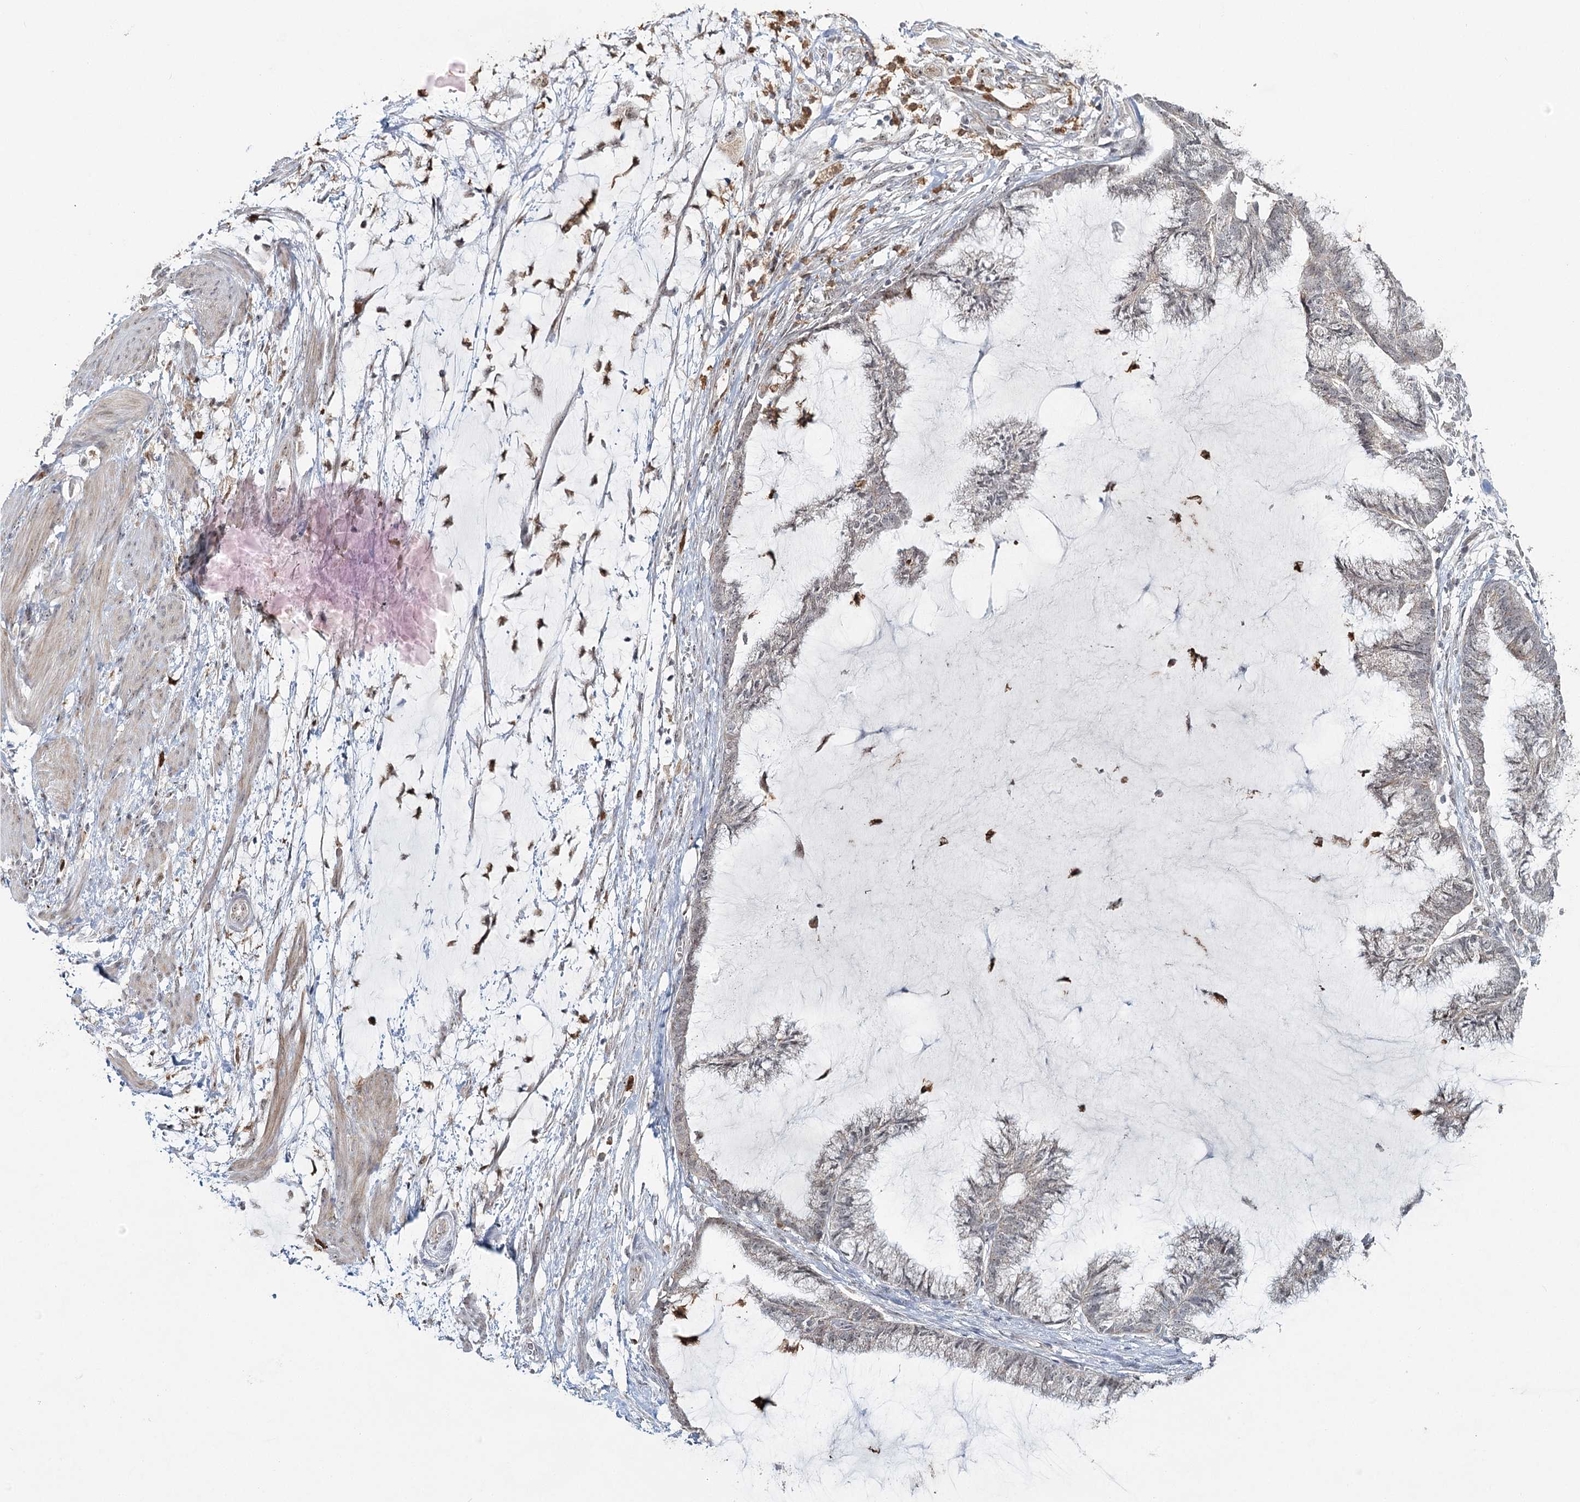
{"staining": {"intensity": "weak", "quantity": "<25%", "location": "nuclear"}, "tissue": "endometrial cancer", "cell_type": "Tumor cells", "image_type": "cancer", "snomed": [{"axis": "morphology", "description": "Adenocarcinoma, NOS"}, {"axis": "topography", "description": "Endometrium"}], "caption": "Tumor cells show no significant protein positivity in endometrial cancer (adenocarcinoma).", "gene": "ATAD1", "patient": {"sex": "female", "age": 86}}